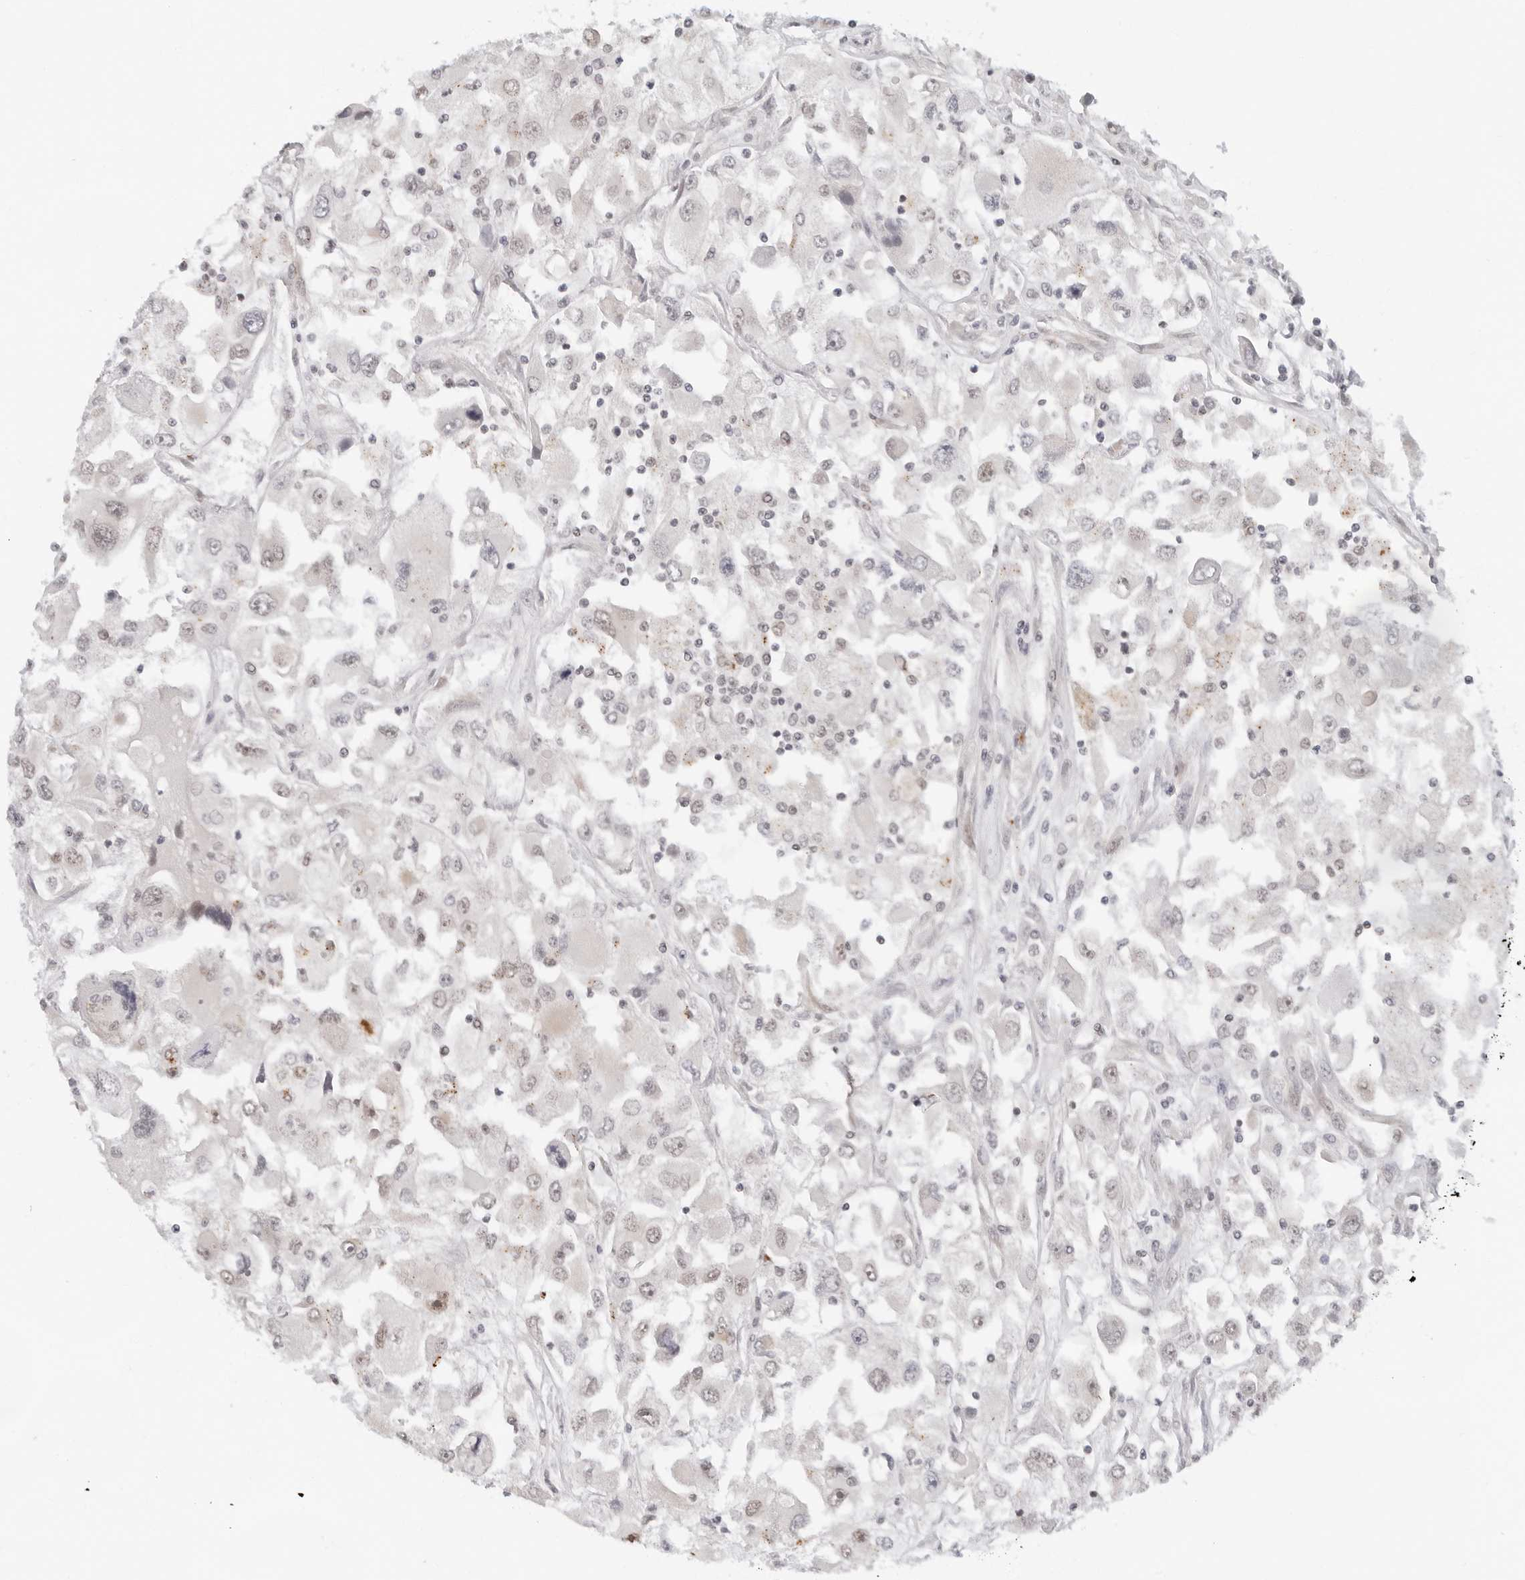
{"staining": {"intensity": "weak", "quantity": "<25%", "location": "nuclear"}, "tissue": "renal cancer", "cell_type": "Tumor cells", "image_type": "cancer", "snomed": [{"axis": "morphology", "description": "Adenocarcinoma, NOS"}, {"axis": "topography", "description": "Kidney"}], "caption": "Renal cancer (adenocarcinoma) stained for a protein using immunohistochemistry (IHC) shows no expression tumor cells.", "gene": "TOX4", "patient": {"sex": "female", "age": 52}}